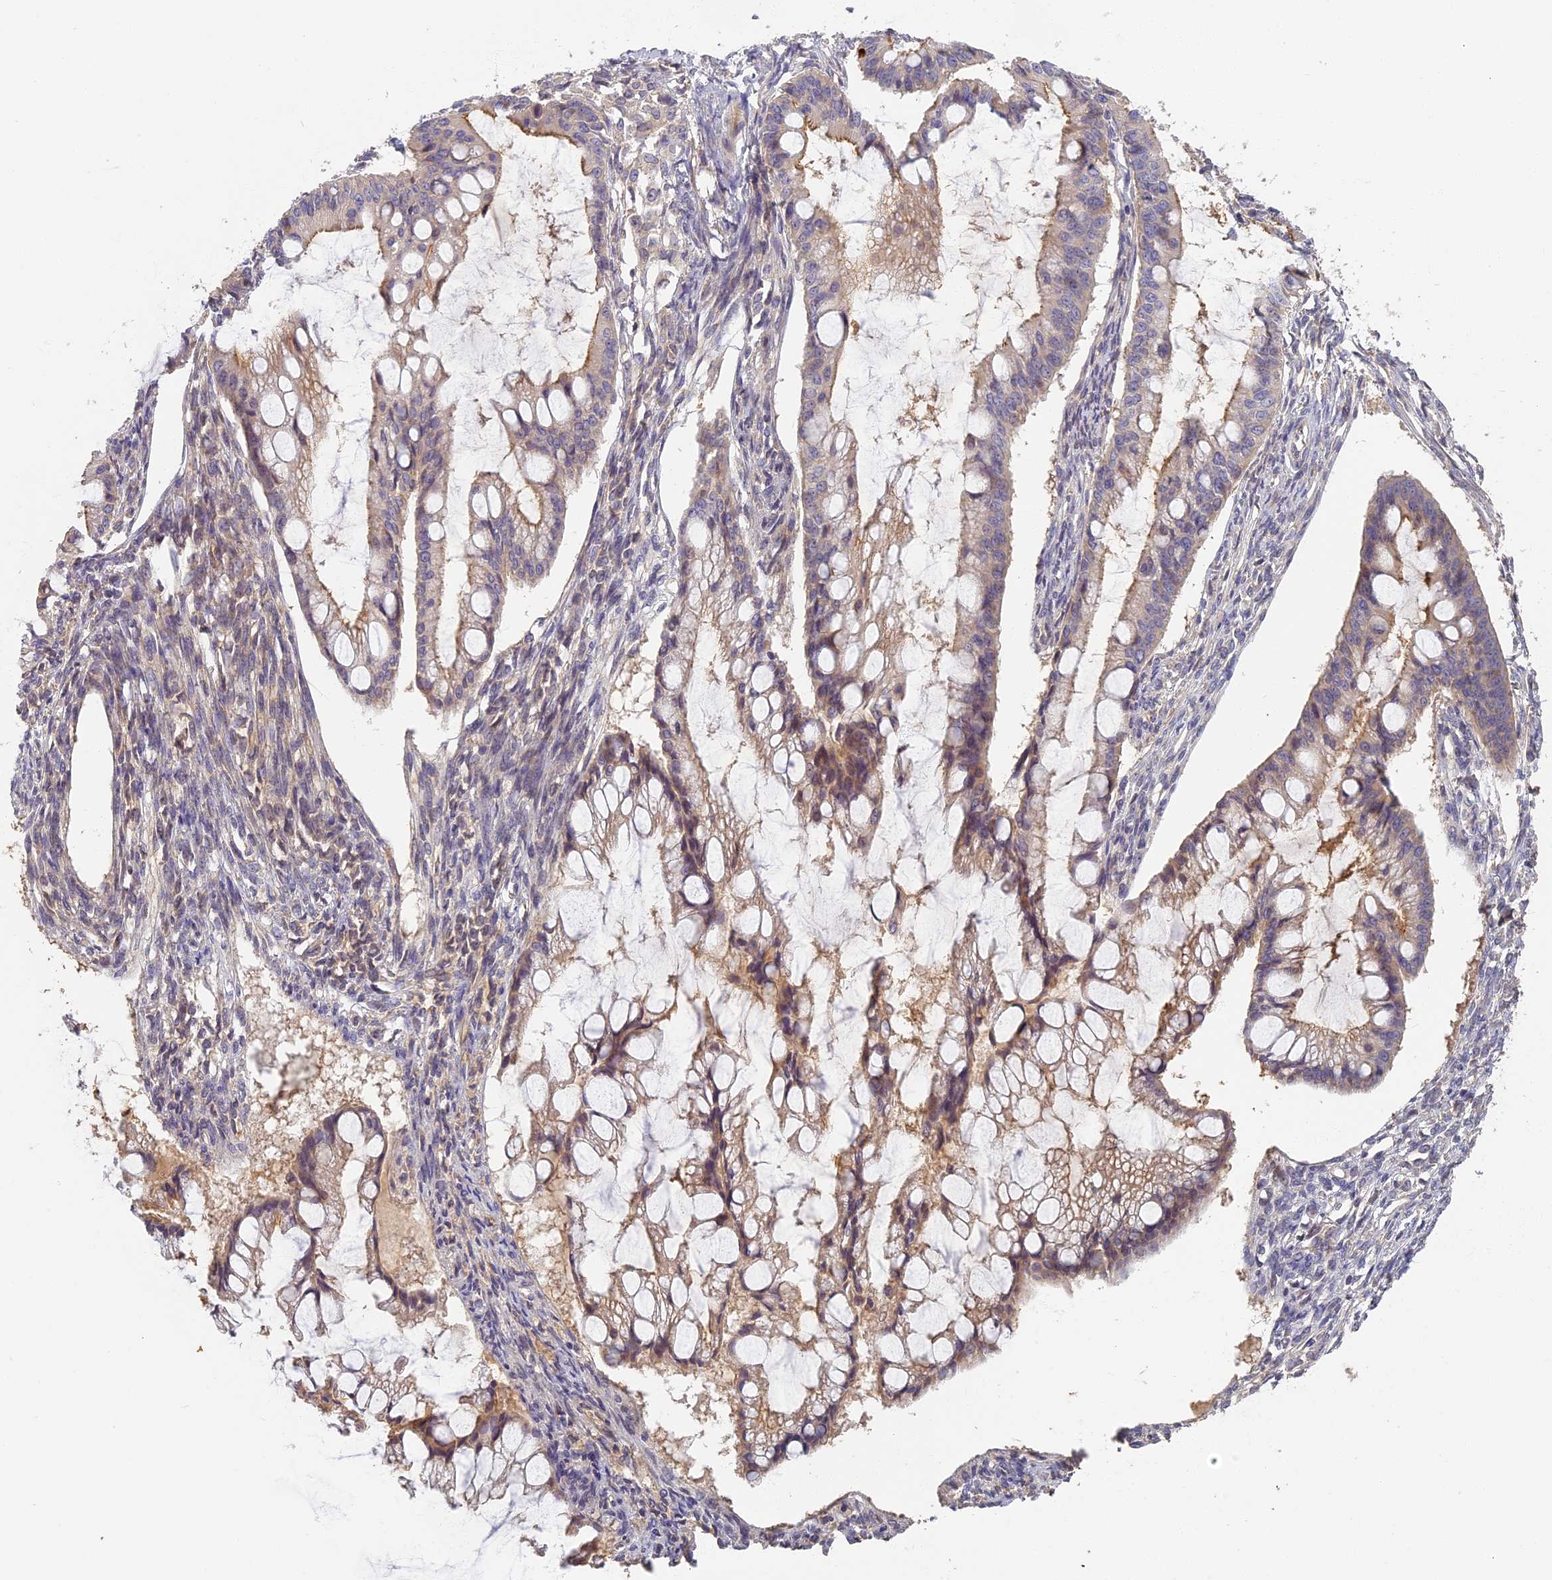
{"staining": {"intensity": "moderate", "quantity": "<25%", "location": "cytoplasmic/membranous"}, "tissue": "ovarian cancer", "cell_type": "Tumor cells", "image_type": "cancer", "snomed": [{"axis": "morphology", "description": "Cystadenocarcinoma, mucinous, NOS"}, {"axis": "topography", "description": "Ovary"}], "caption": "A micrograph of ovarian cancer (mucinous cystadenocarcinoma) stained for a protein demonstrates moderate cytoplasmic/membranous brown staining in tumor cells. (IHC, brightfield microscopy, high magnification).", "gene": "AP4E1", "patient": {"sex": "female", "age": 73}}